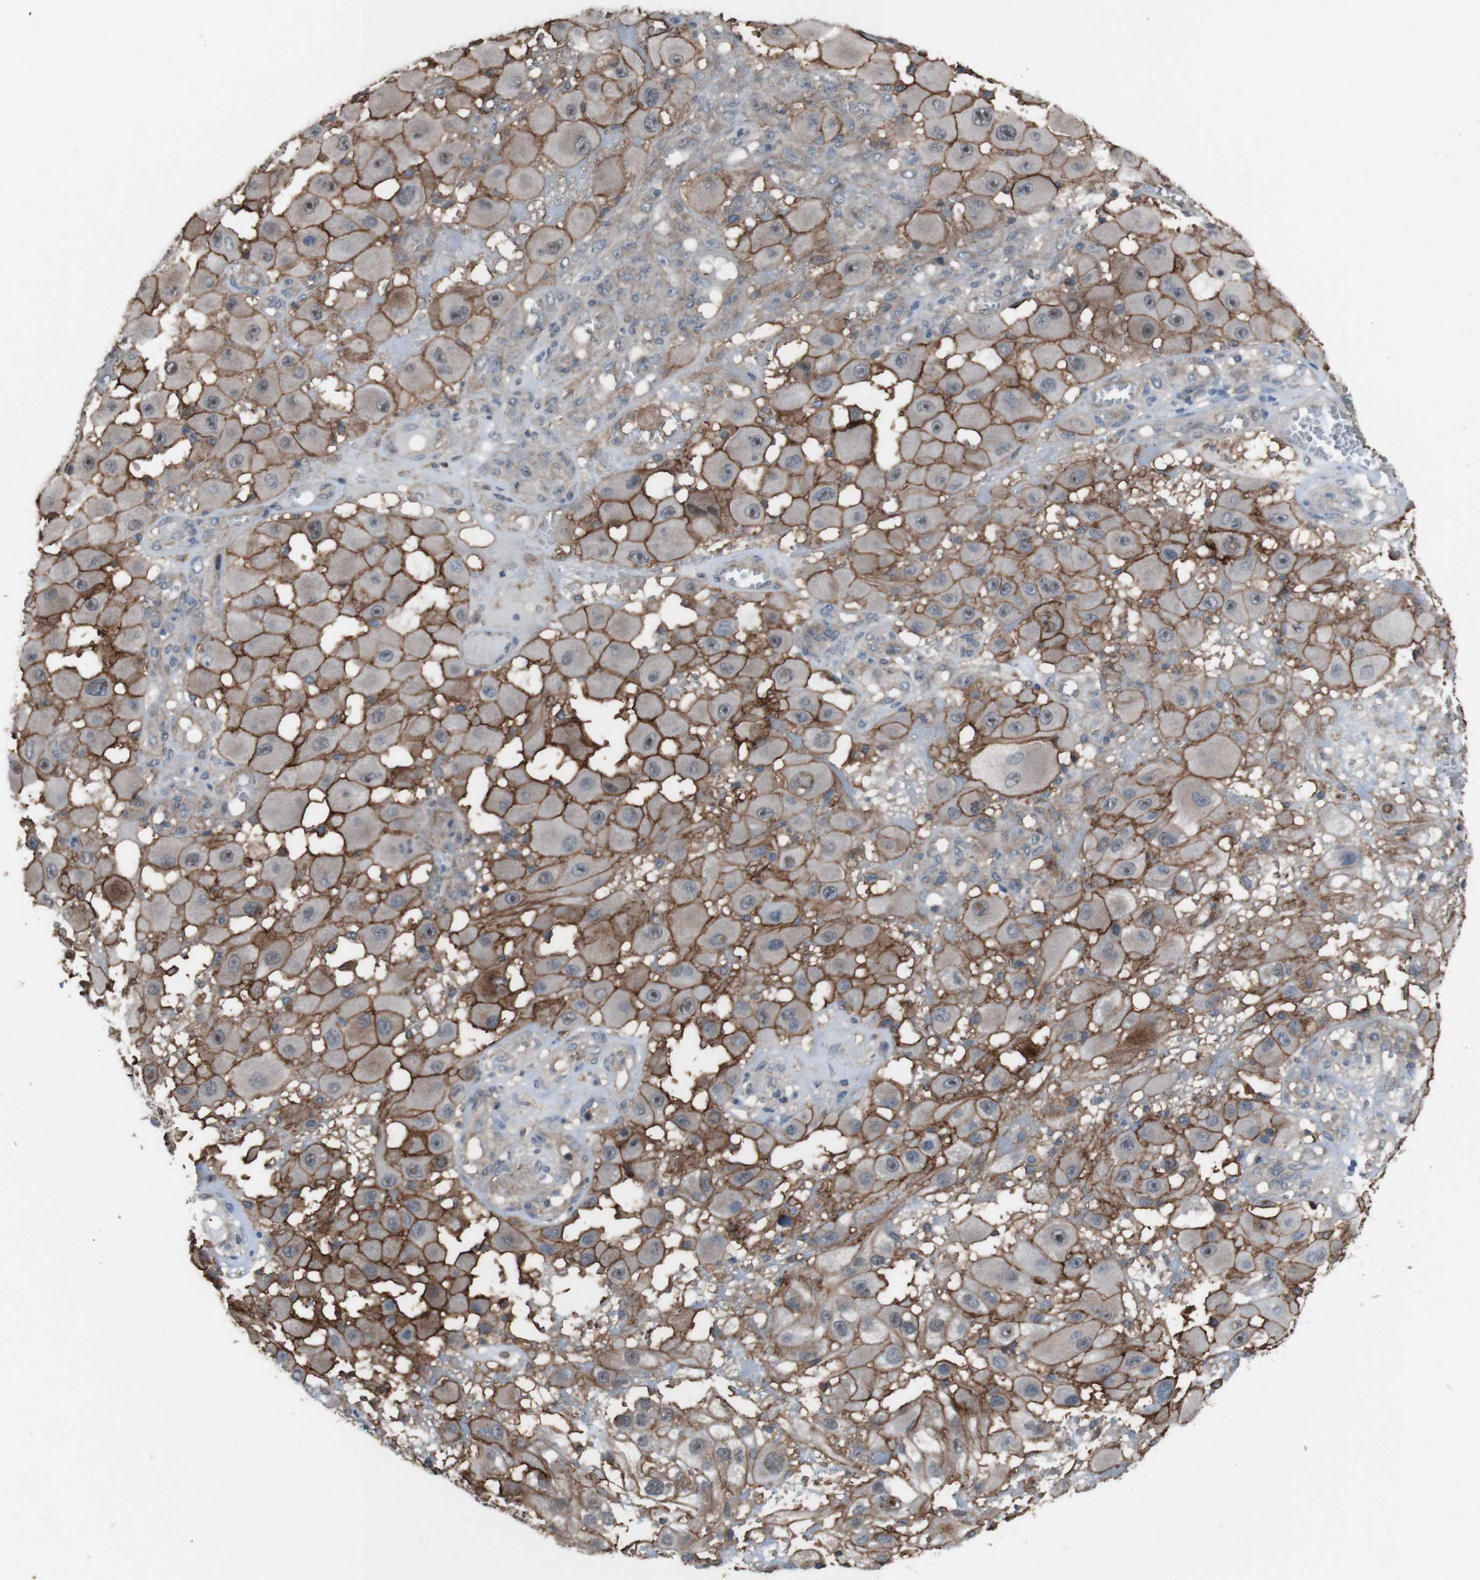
{"staining": {"intensity": "moderate", "quantity": ">75%", "location": "cytoplasmic/membranous"}, "tissue": "melanoma", "cell_type": "Tumor cells", "image_type": "cancer", "snomed": [{"axis": "morphology", "description": "Malignant melanoma, NOS"}, {"axis": "topography", "description": "Skin"}], "caption": "Melanoma was stained to show a protein in brown. There is medium levels of moderate cytoplasmic/membranous staining in about >75% of tumor cells.", "gene": "ATP2B1", "patient": {"sex": "female", "age": 81}}